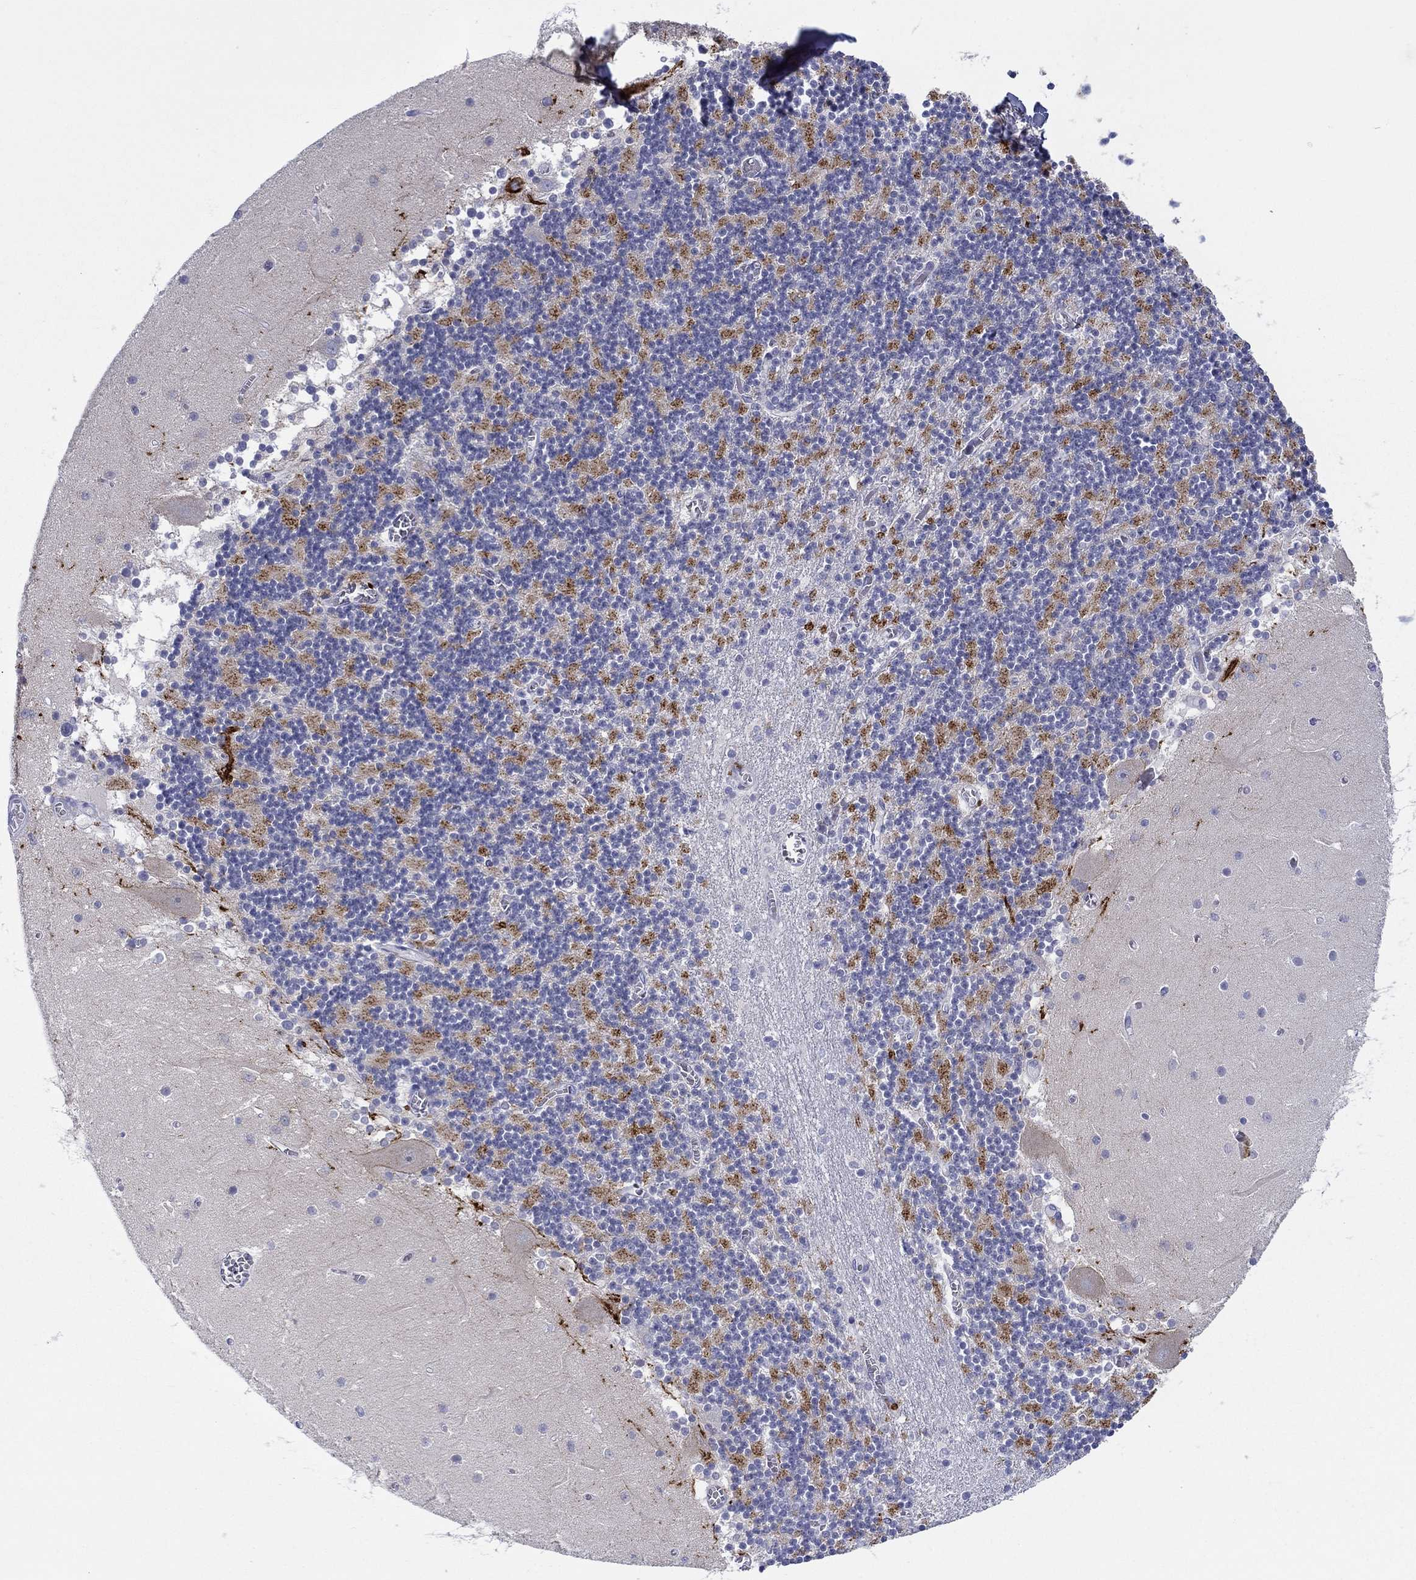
{"staining": {"intensity": "strong", "quantity": "<25%", "location": "cytoplasmic/membranous"}, "tissue": "cerebellum", "cell_type": "Cells in granular layer", "image_type": "normal", "snomed": [{"axis": "morphology", "description": "Normal tissue, NOS"}, {"axis": "topography", "description": "Cerebellum"}], "caption": "Cerebellum stained with DAB IHC displays medium levels of strong cytoplasmic/membranous expression in about <25% of cells in granular layer.", "gene": "HAPLN4", "patient": {"sex": "female", "age": 28}}